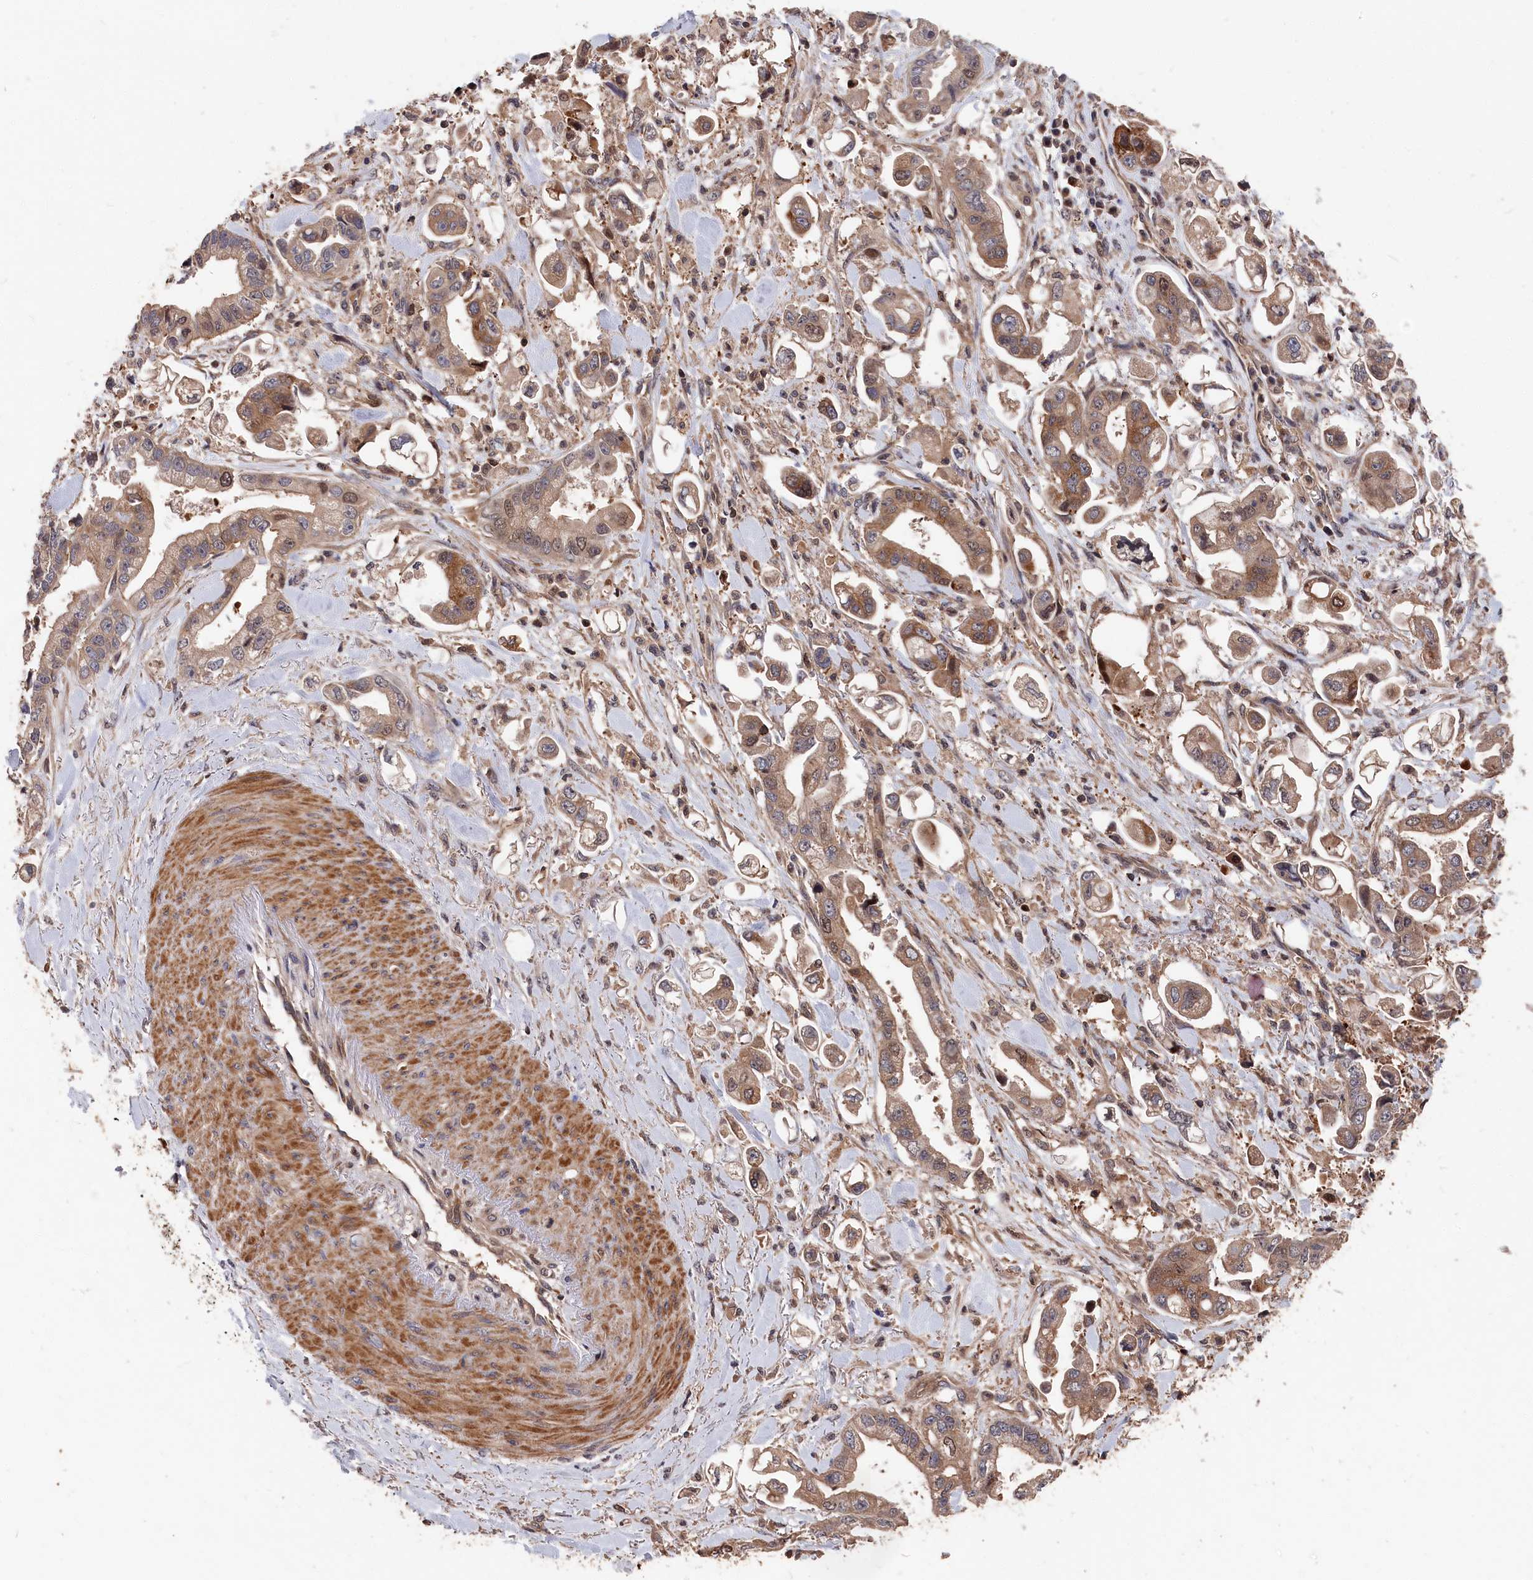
{"staining": {"intensity": "weak", "quantity": ">75%", "location": "cytoplasmic/membranous"}, "tissue": "stomach cancer", "cell_type": "Tumor cells", "image_type": "cancer", "snomed": [{"axis": "morphology", "description": "Adenocarcinoma, NOS"}, {"axis": "topography", "description": "Stomach"}], "caption": "An immunohistochemistry (IHC) photomicrograph of tumor tissue is shown. Protein staining in brown labels weak cytoplasmic/membranous positivity in adenocarcinoma (stomach) within tumor cells.", "gene": "RMI2", "patient": {"sex": "male", "age": 62}}